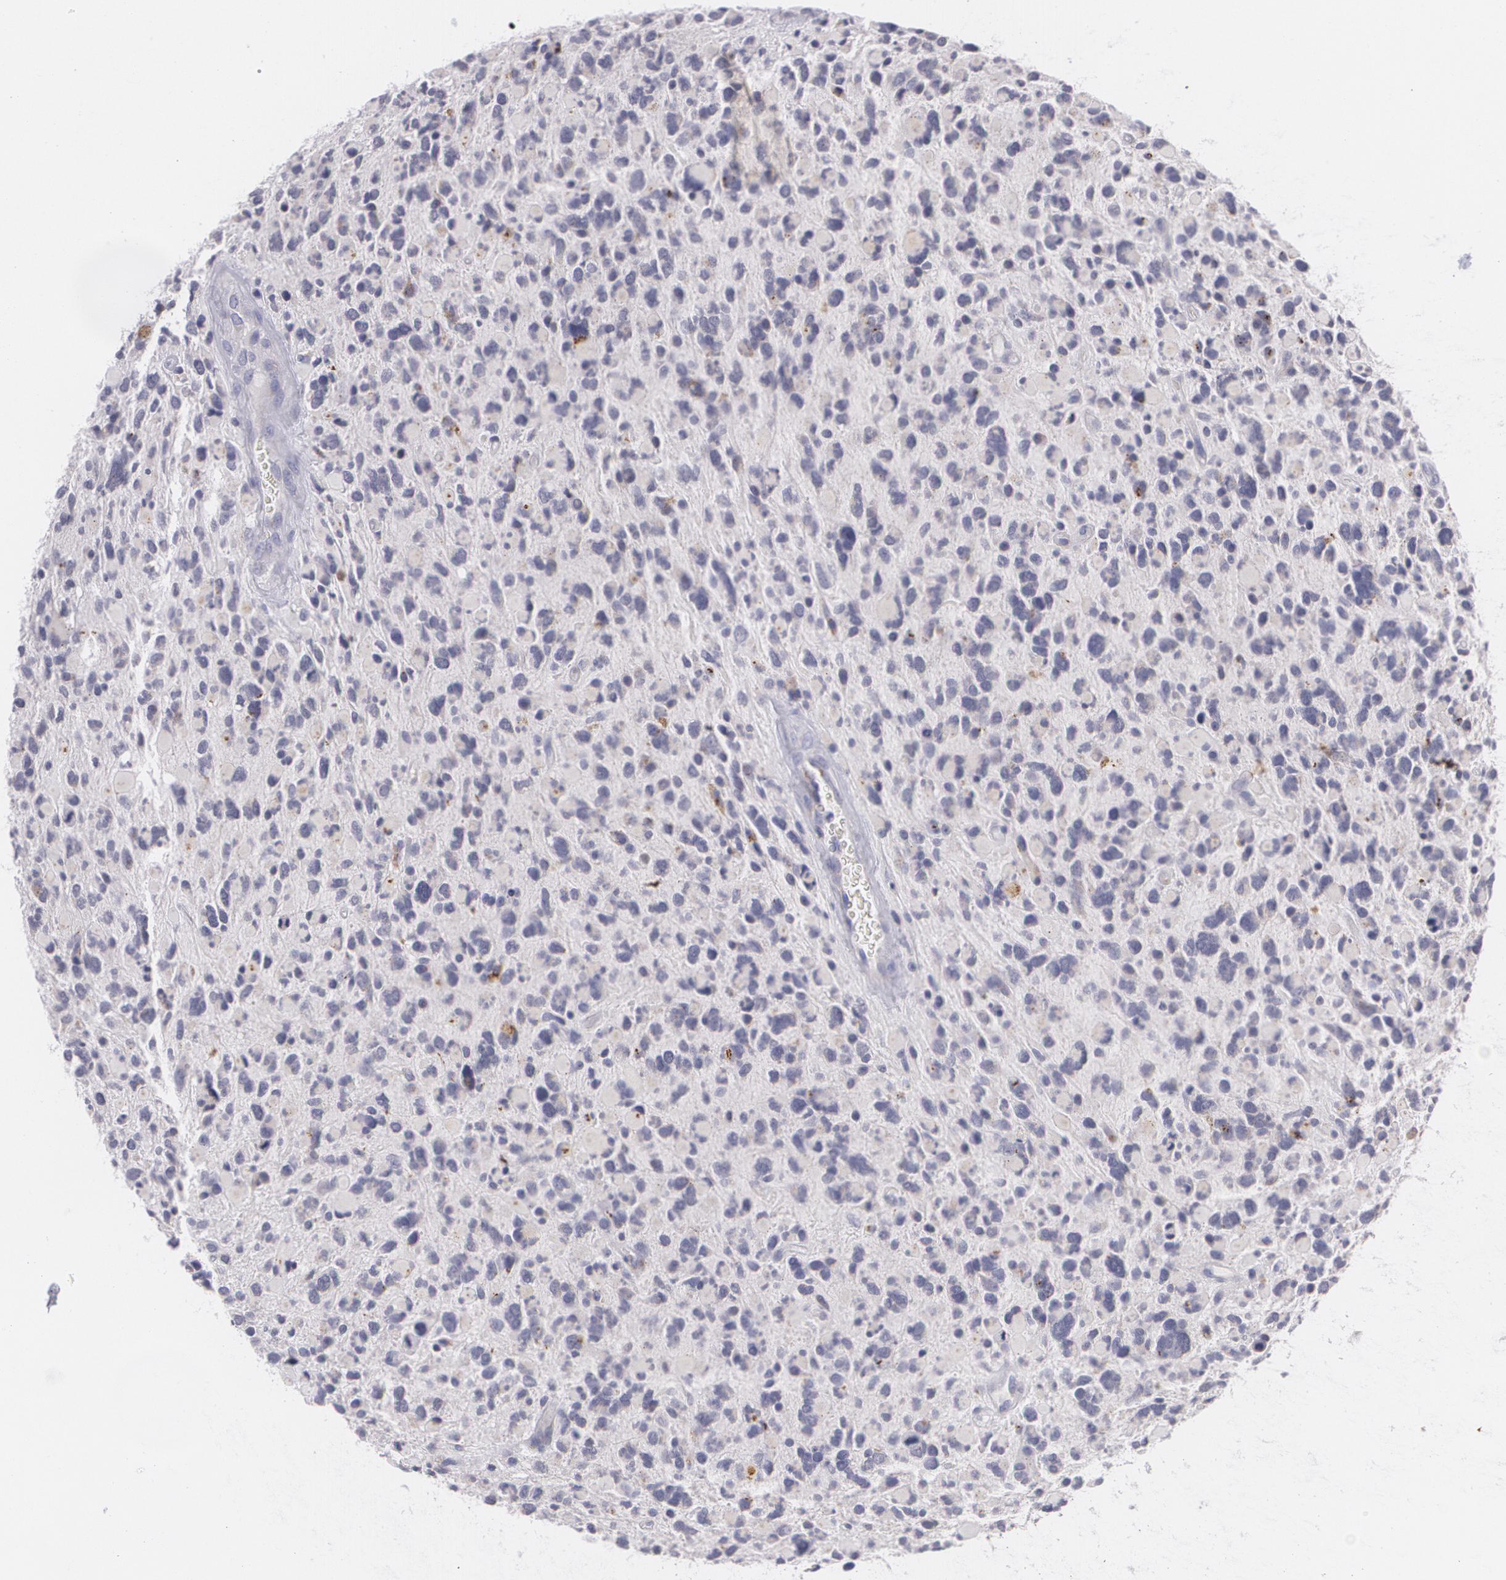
{"staining": {"intensity": "negative", "quantity": "none", "location": "none"}, "tissue": "glioma", "cell_type": "Tumor cells", "image_type": "cancer", "snomed": [{"axis": "morphology", "description": "Glioma, malignant, High grade"}, {"axis": "topography", "description": "Brain"}], "caption": "Immunohistochemistry (IHC) of human high-grade glioma (malignant) demonstrates no expression in tumor cells.", "gene": "CILK1", "patient": {"sex": "female", "age": 37}}